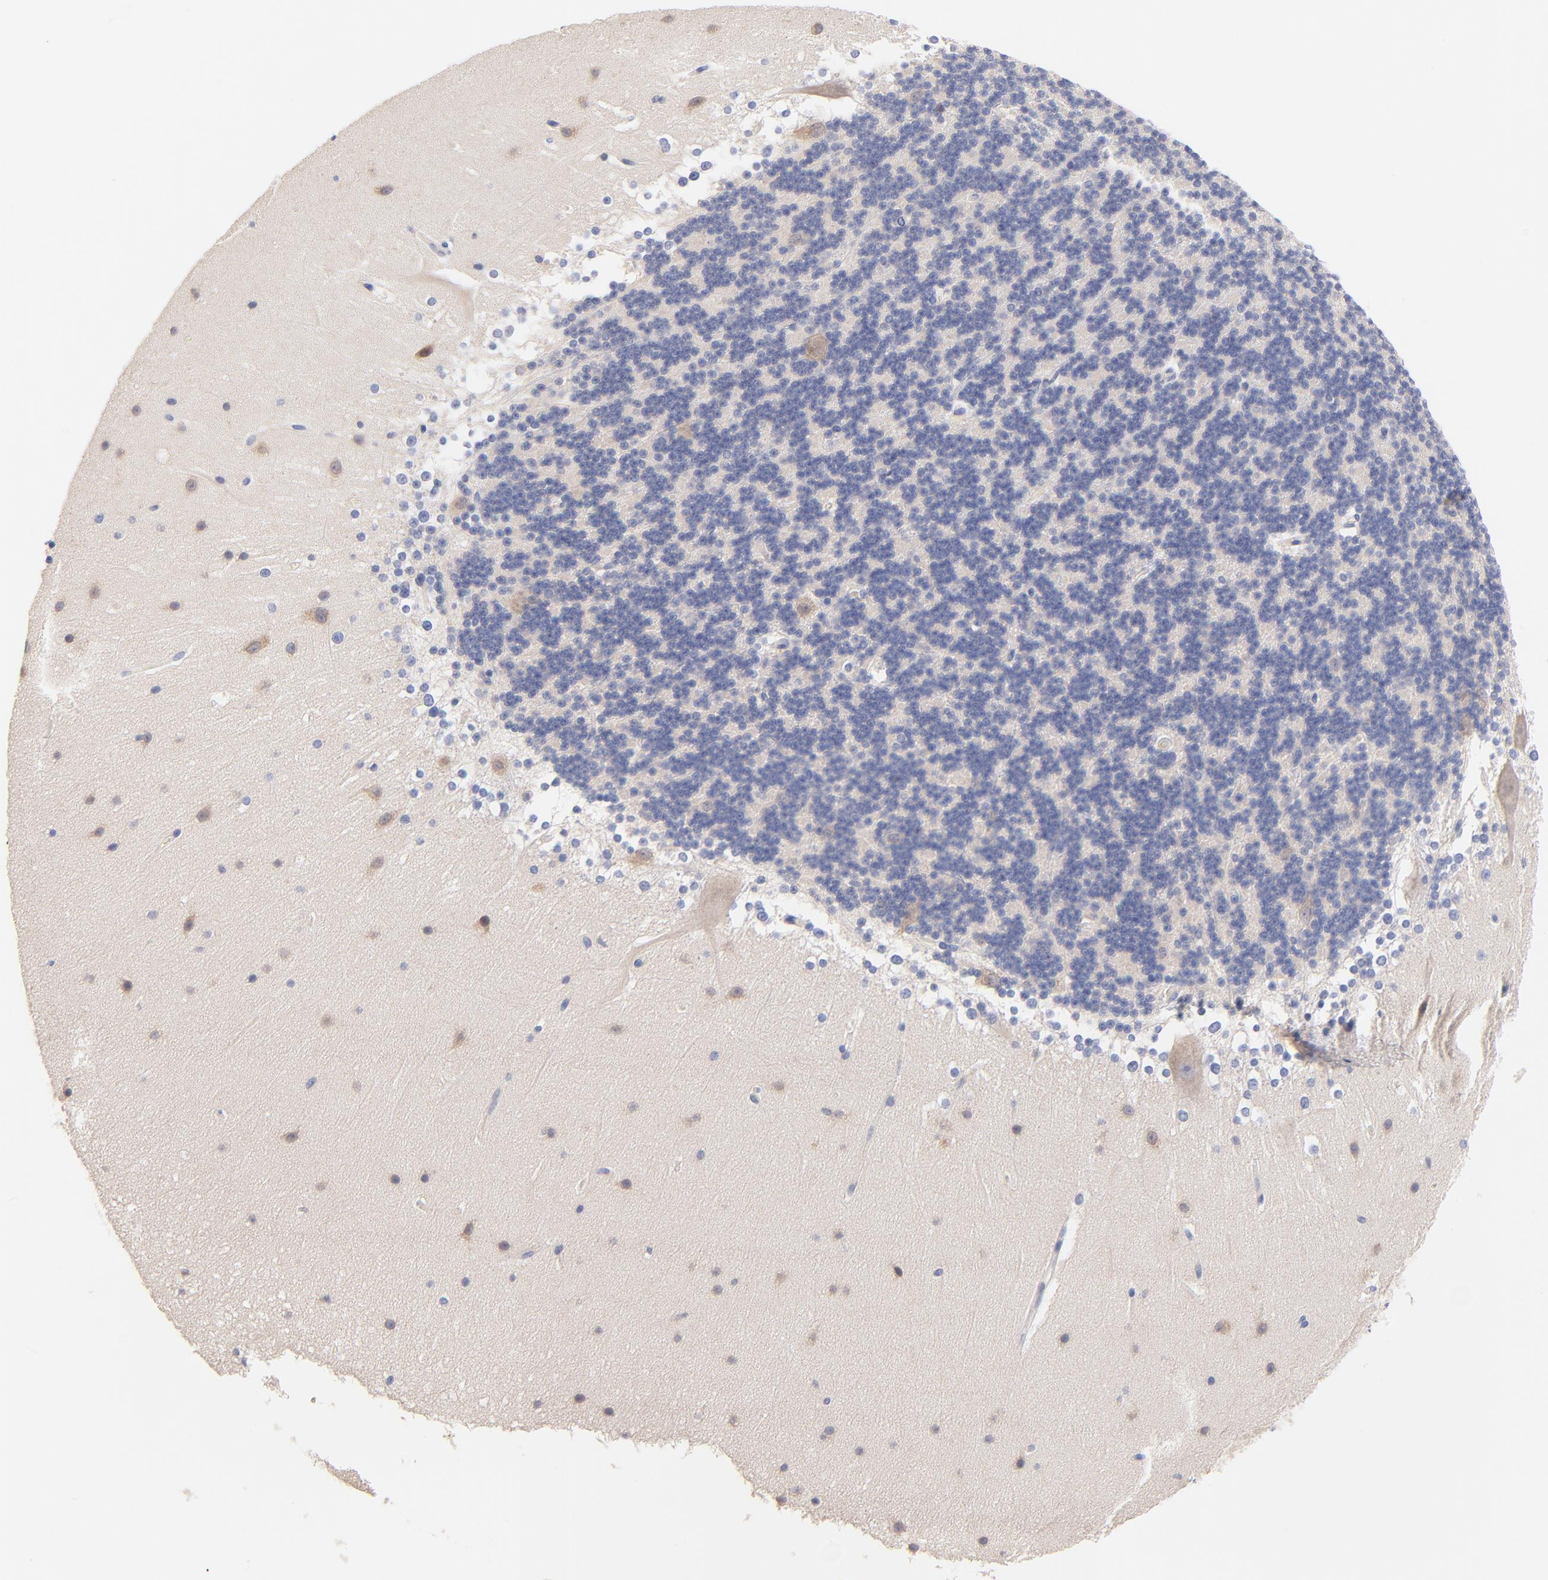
{"staining": {"intensity": "negative", "quantity": "none", "location": "none"}, "tissue": "cerebellum", "cell_type": "Cells in granular layer", "image_type": "normal", "snomed": [{"axis": "morphology", "description": "Normal tissue, NOS"}, {"axis": "topography", "description": "Cerebellum"}], "caption": "Immunohistochemical staining of unremarkable human cerebellum reveals no significant positivity in cells in granular layer. (IHC, brightfield microscopy, high magnification).", "gene": "TNFRSF13C", "patient": {"sex": "female", "age": 19}}